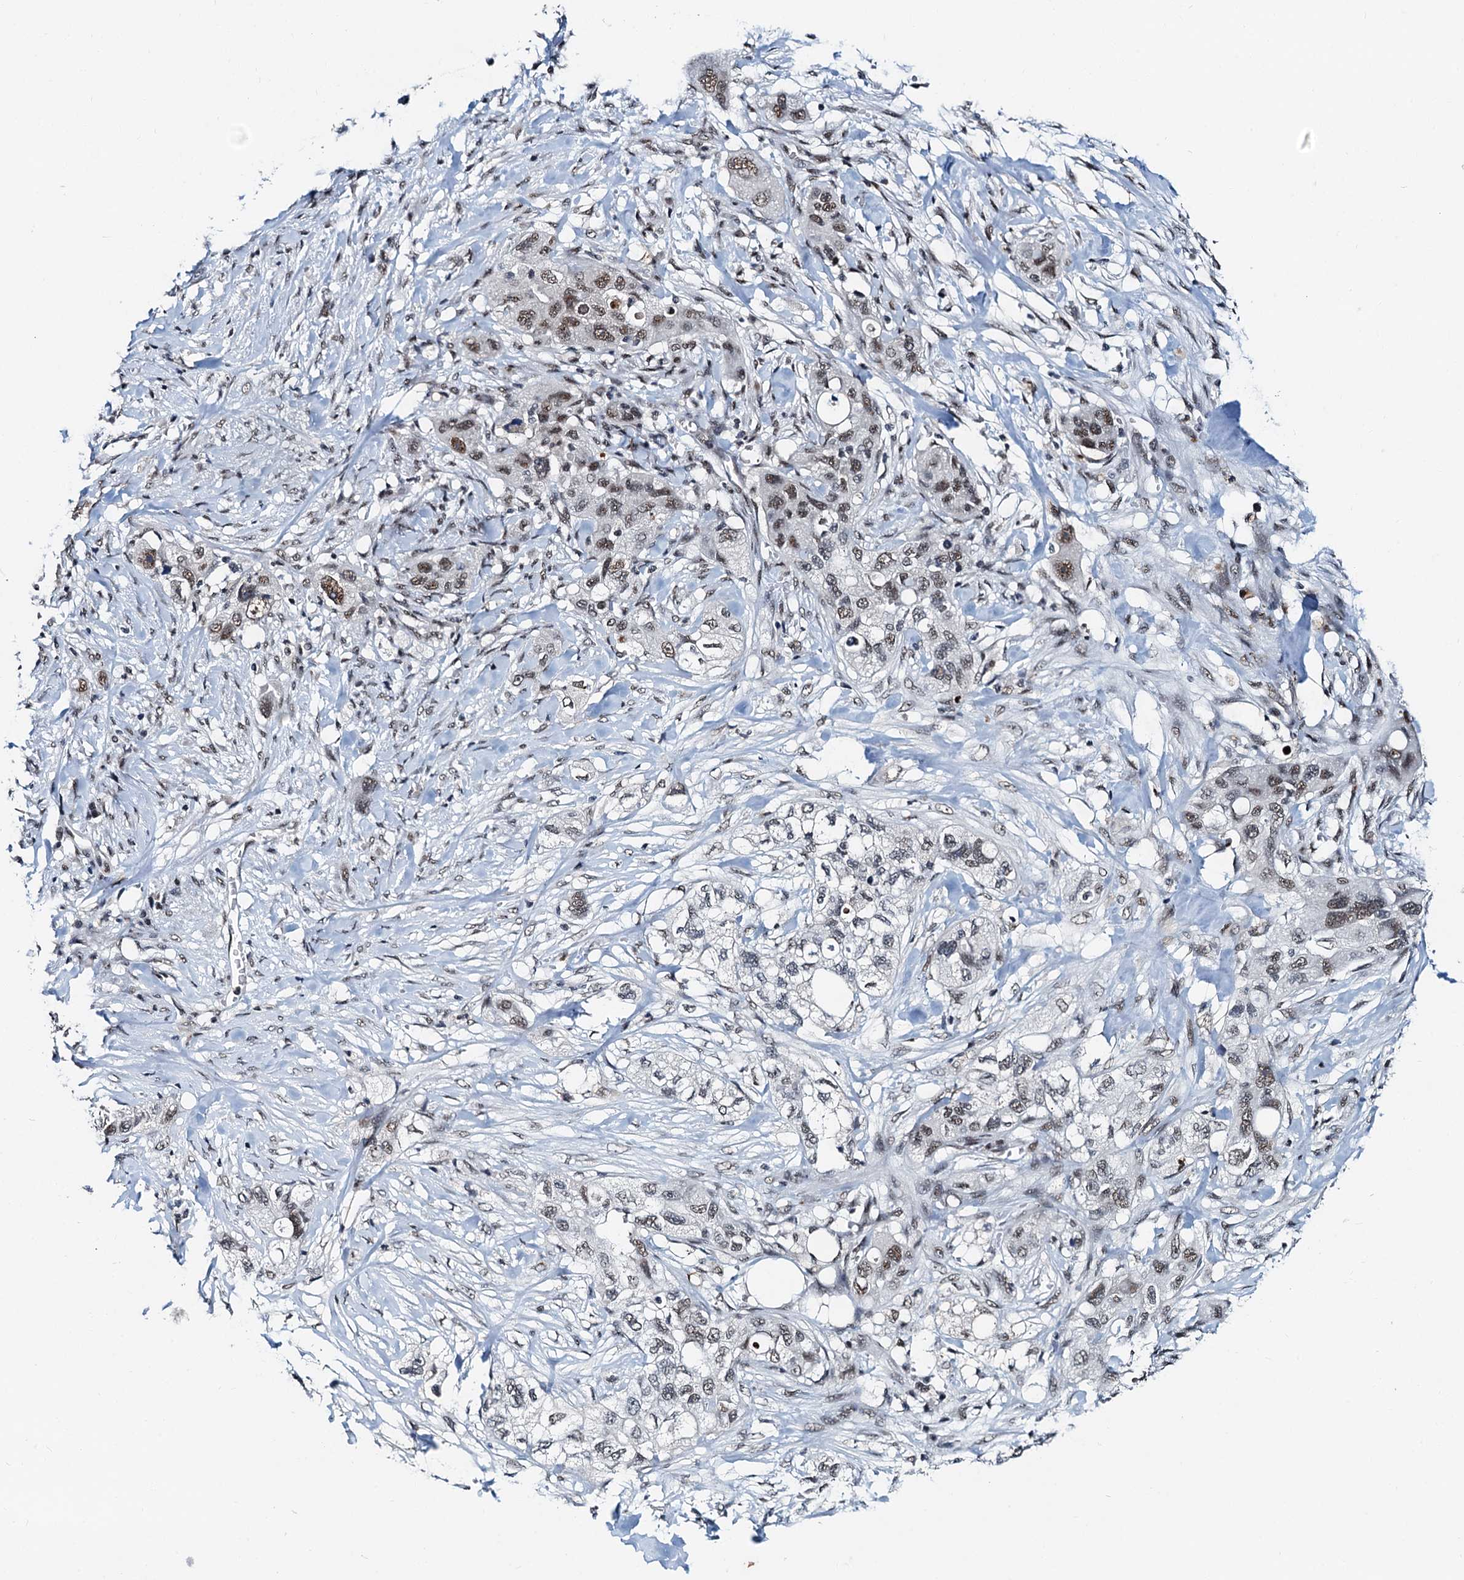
{"staining": {"intensity": "moderate", "quantity": ">75%", "location": "nuclear"}, "tissue": "pancreatic cancer", "cell_type": "Tumor cells", "image_type": "cancer", "snomed": [{"axis": "morphology", "description": "Adenocarcinoma, NOS"}, {"axis": "topography", "description": "Pancreas"}], "caption": "This photomicrograph reveals adenocarcinoma (pancreatic) stained with immunohistochemistry (IHC) to label a protein in brown. The nuclear of tumor cells show moderate positivity for the protein. Nuclei are counter-stained blue.", "gene": "SNRPD1", "patient": {"sex": "female", "age": 78}}